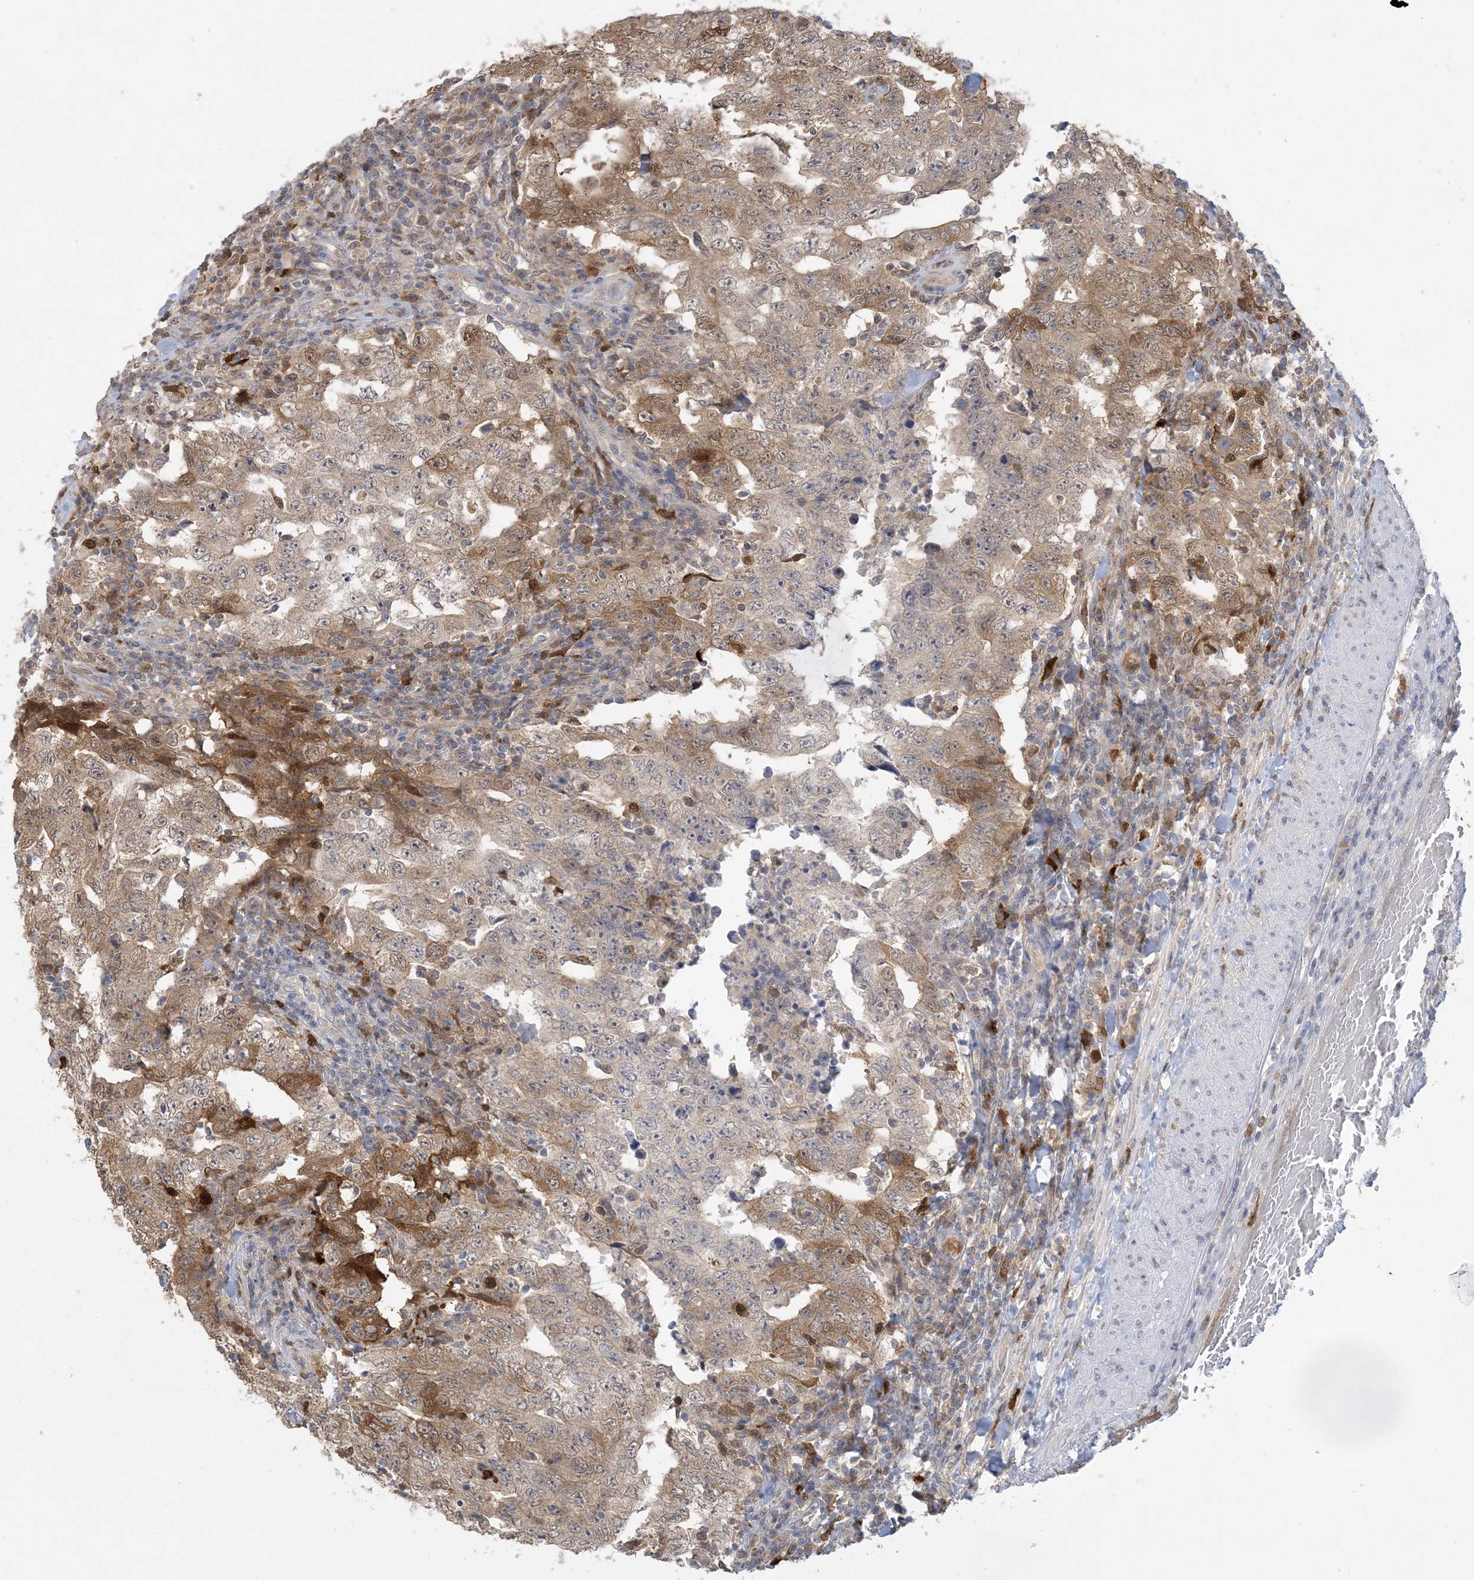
{"staining": {"intensity": "moderate", "quantity": "25%-75%", "location": "cytoplasmic/membranous"}, "tissue": "testis cancer", "cell_type": "Tumor cells", "image_type": "cancer", "snomed": [{"axis": "morphology", "description": "Carcinoma, Embryonal, NOS"}, {"axis": "topography", "description": "Testis"}], "caption": "Embryonal carcinoma (testis) tissue demonstrates moderate cytoplasmic/membranous staining in about 25%-75% of tumor cells, visualized by immunohistochemistry. (DAB (3,3'-diaminobenzidine) = brown stain, brightfield microscopy at high magnification).", "gene": "HMGCS1", "patient": {"sex": "male", "age": 26}}